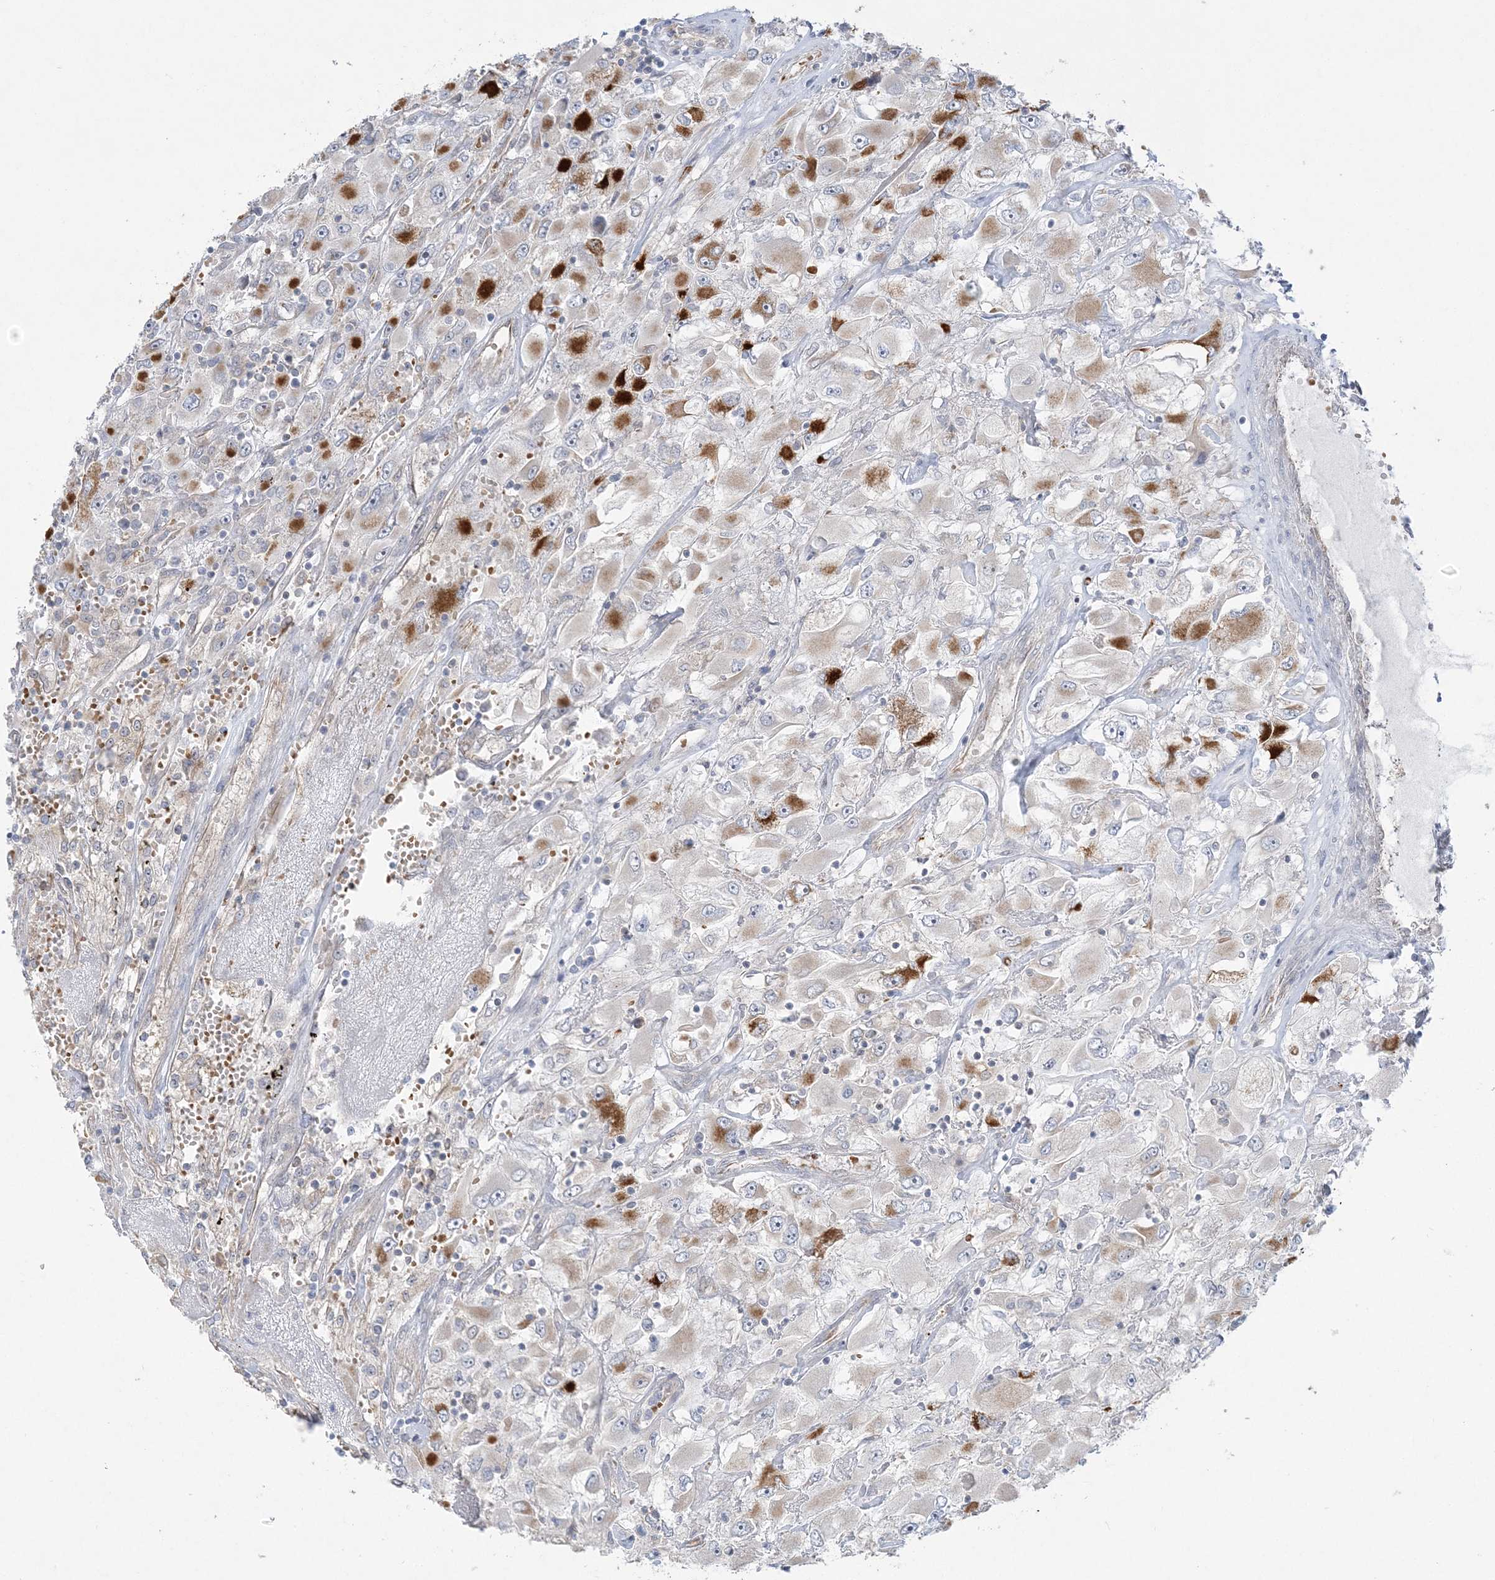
{"staining": {"intensity": "strong", "quantity": "<25%", "location": "cytoplasmic/membranous"}, "tissue": "renal cancer", "cell_type": "Tumor cells", "image_type": "cancer", "snomed": [{"axis": "morphology", "description": "Adenocarcinoma, NOS"}, {"axis": "topography", "description": "Kidney"}], "caption": "Renal cancer stained with DAB (3,3'-diaminobenzidine) immunohistochemistry reveals medium levels of strong cytoplasmic/membranous expression in about <25% of tumor cells.", "gene": "INPP1", "patient": {"sex": "female", "age": 52}}